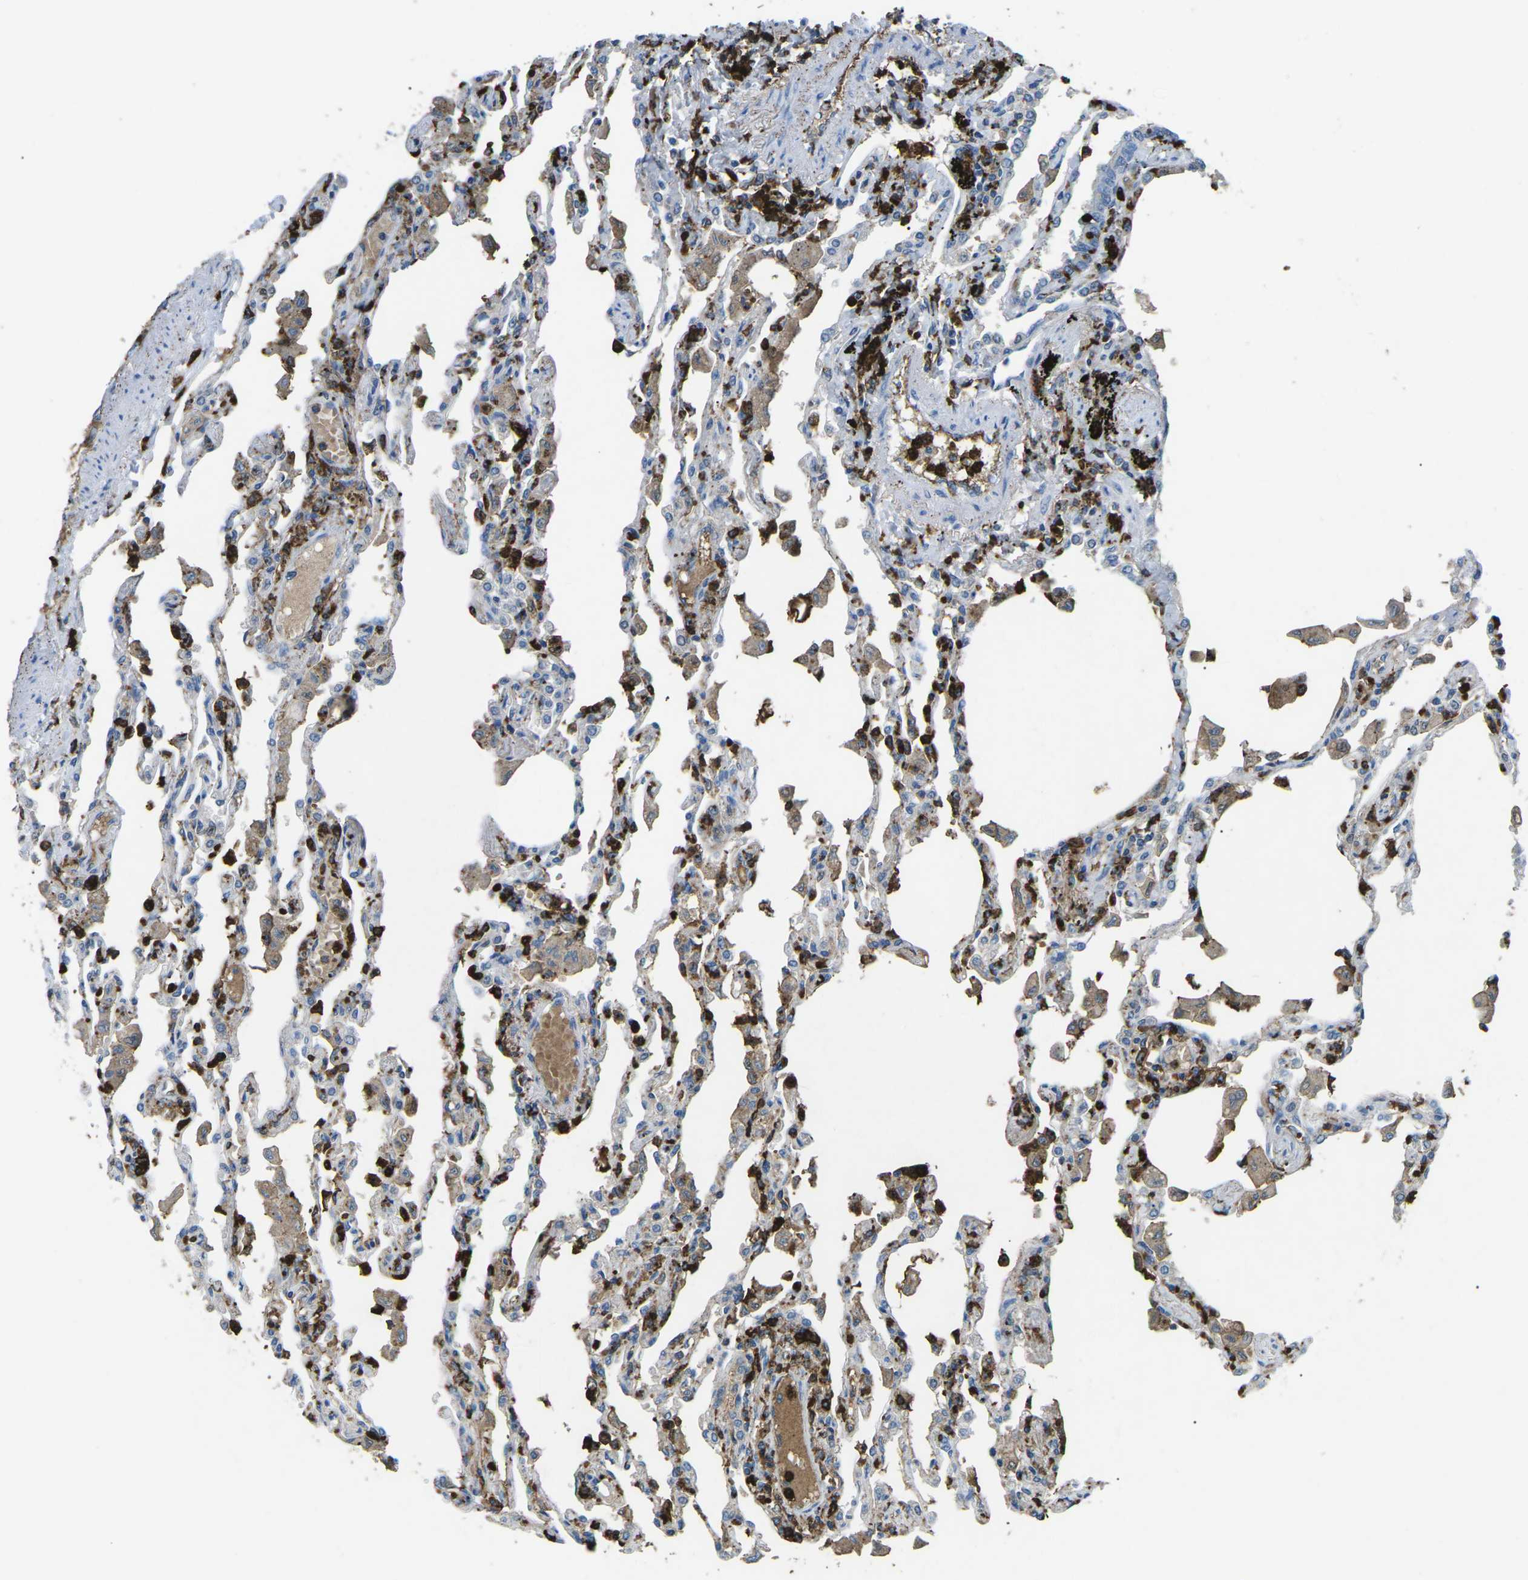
{"staining": {"intensity": "strong", "quantity": "<25%", "location": "cytoplasmic/membranous"}, "tissue": "lung", "cell_type": "Alveolar cells", "image_type": "normal", "snomed": [{"axis": "morphology", "description": "Normal tissue, NOS"}, {"axis": "topography", "description": "Bronchus"}, {"axis": "topography", "description": "Lung"}], "caption": "Benign lung shows strong cytoplasmic/membranous expression in about <25% of alveolar cells, visualized by immunohistochemistry. (DAB IHC with brightfield microscopy, high magnification).", "gene": "CTAGE1", "patient": {"sex": "female", "age": 49}}